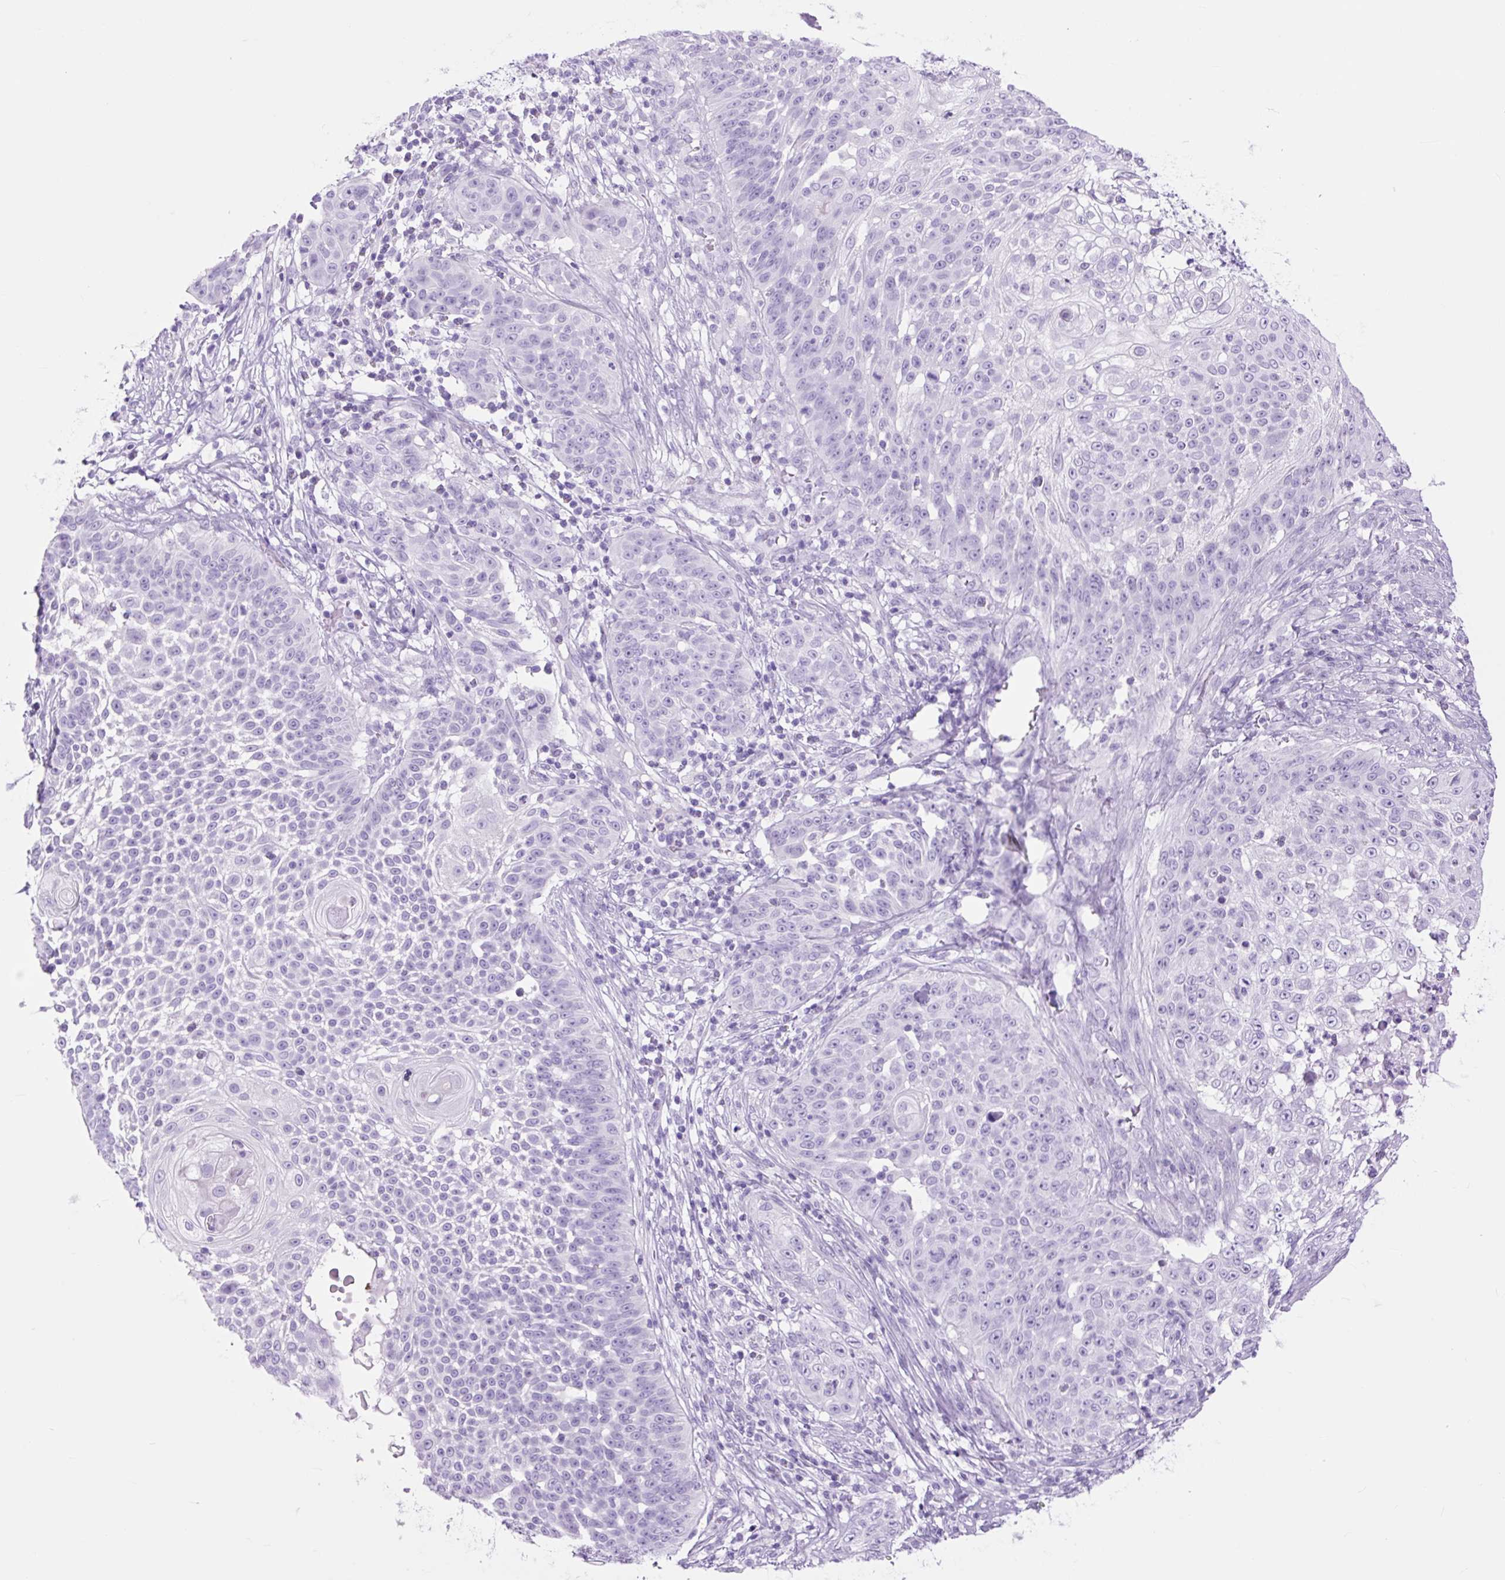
{"staining": {"intensity": "negative", "quantity": "none", "location": "none"}, "tissue": "skin cancer", "cell_type": "Tumor cells", "image_type": "cancer", "snomed": [{"axis": "morphology", "description": "Squamous cell carcinoma, NOS"}, {"axis": "topography", "description": "Skin"}], "caption": "Human squamous cell carcinoma (skin) stained for a protein using immunohistochemistry (IHC) reveals no positivity in tumor cells.", "gene": "TFF2", "patient": {"sex": "male", "age": 24}}